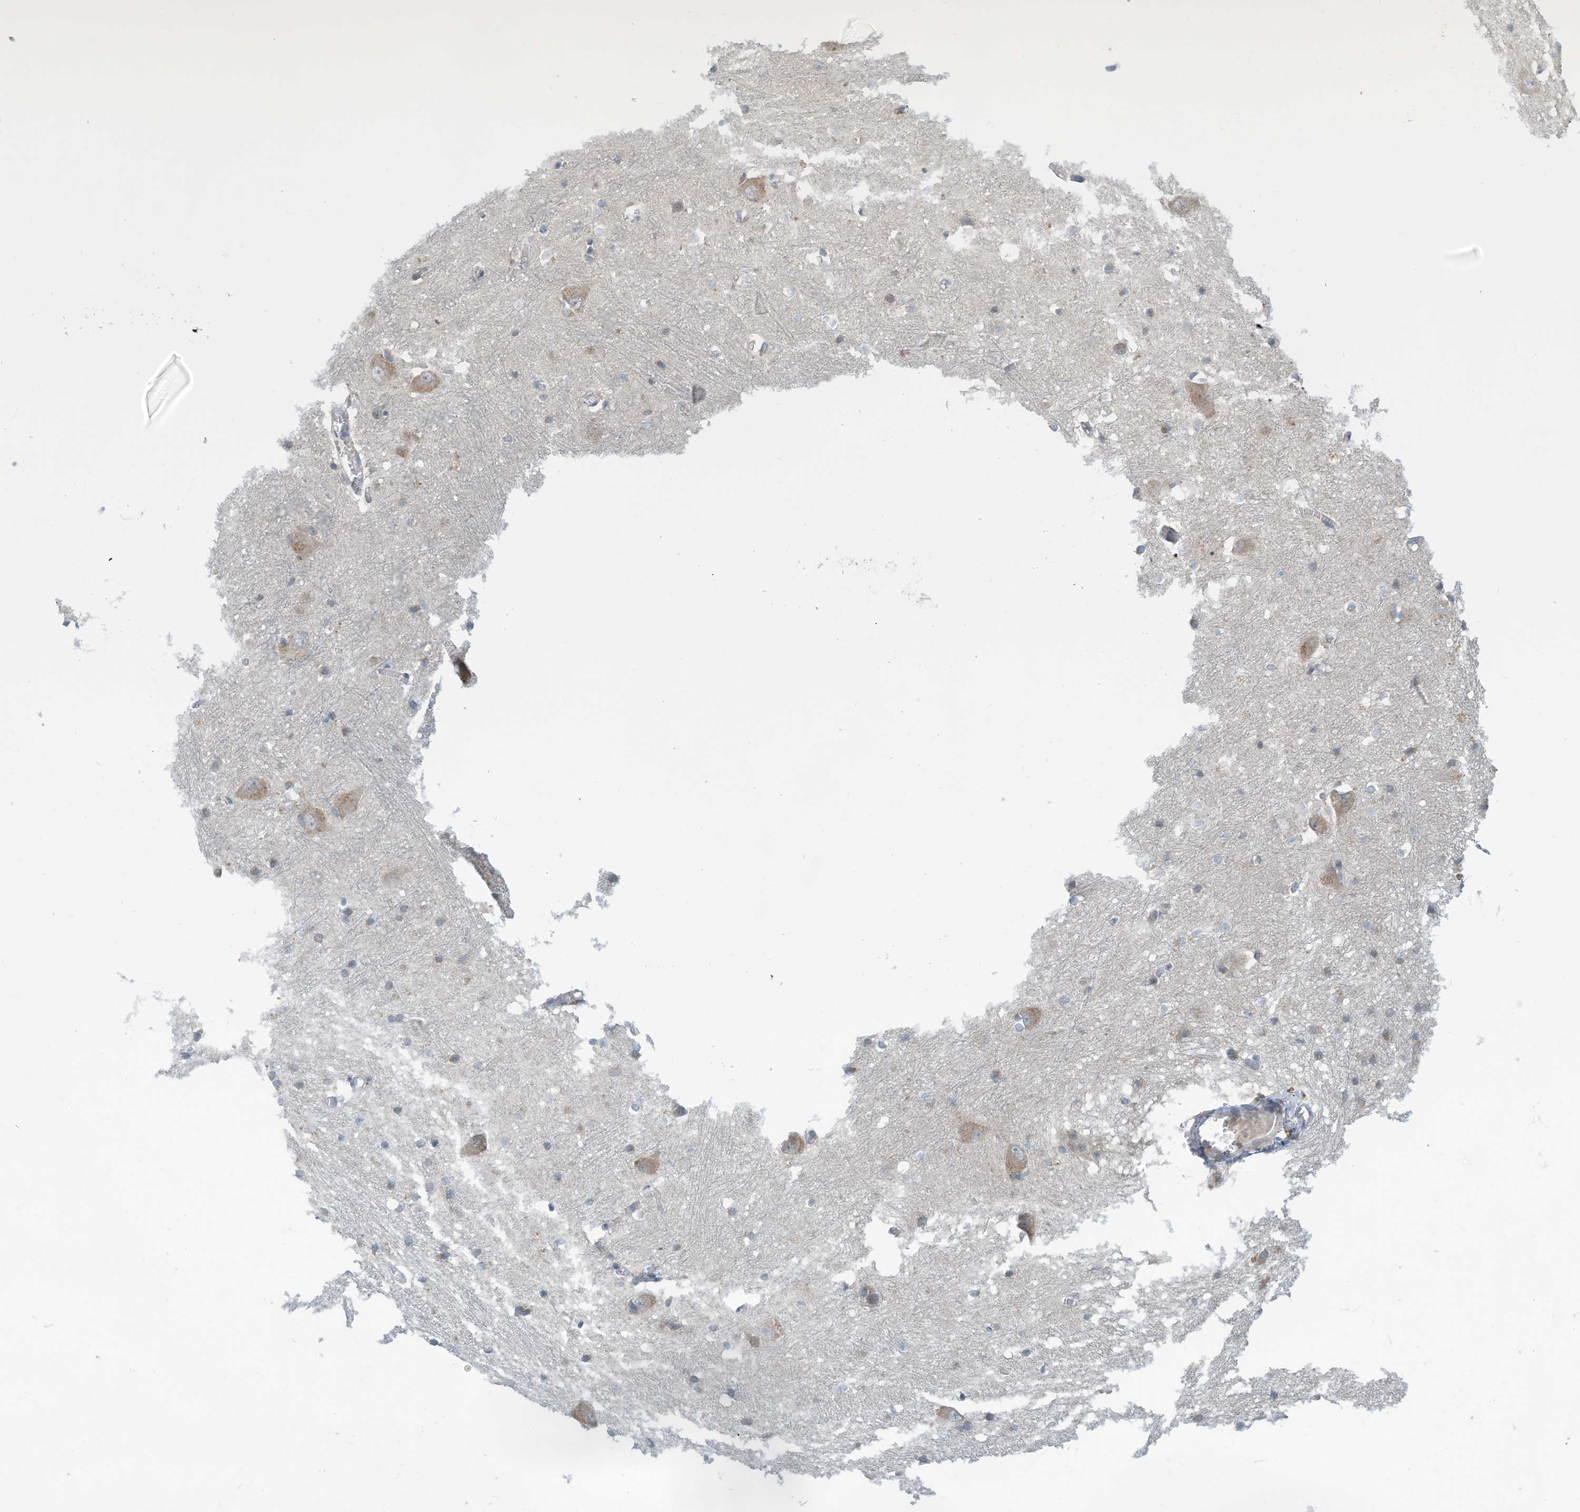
{"staining": {"intensity": "weak", "quantity": "25%-75%", "location": "cytoplasmic/membranous"}, "tissue": "caudate", "cell_type": "Glial cells", "image_type": "normal", "snomed": [{"axis": "morphology", "description": "Normal tissue, NOS"}, {"axis": "topography", "description": "Lateral ventricle wall"}], "caption": "An image of caudate stained for a protein demonstrates weak cytoplasmic/membranous brown staining in glial cells. (IHC, brightfield microscopy, high magnification).", "gene": "SCGB1D2", "patient": {"sex": "male", "age": 37}}